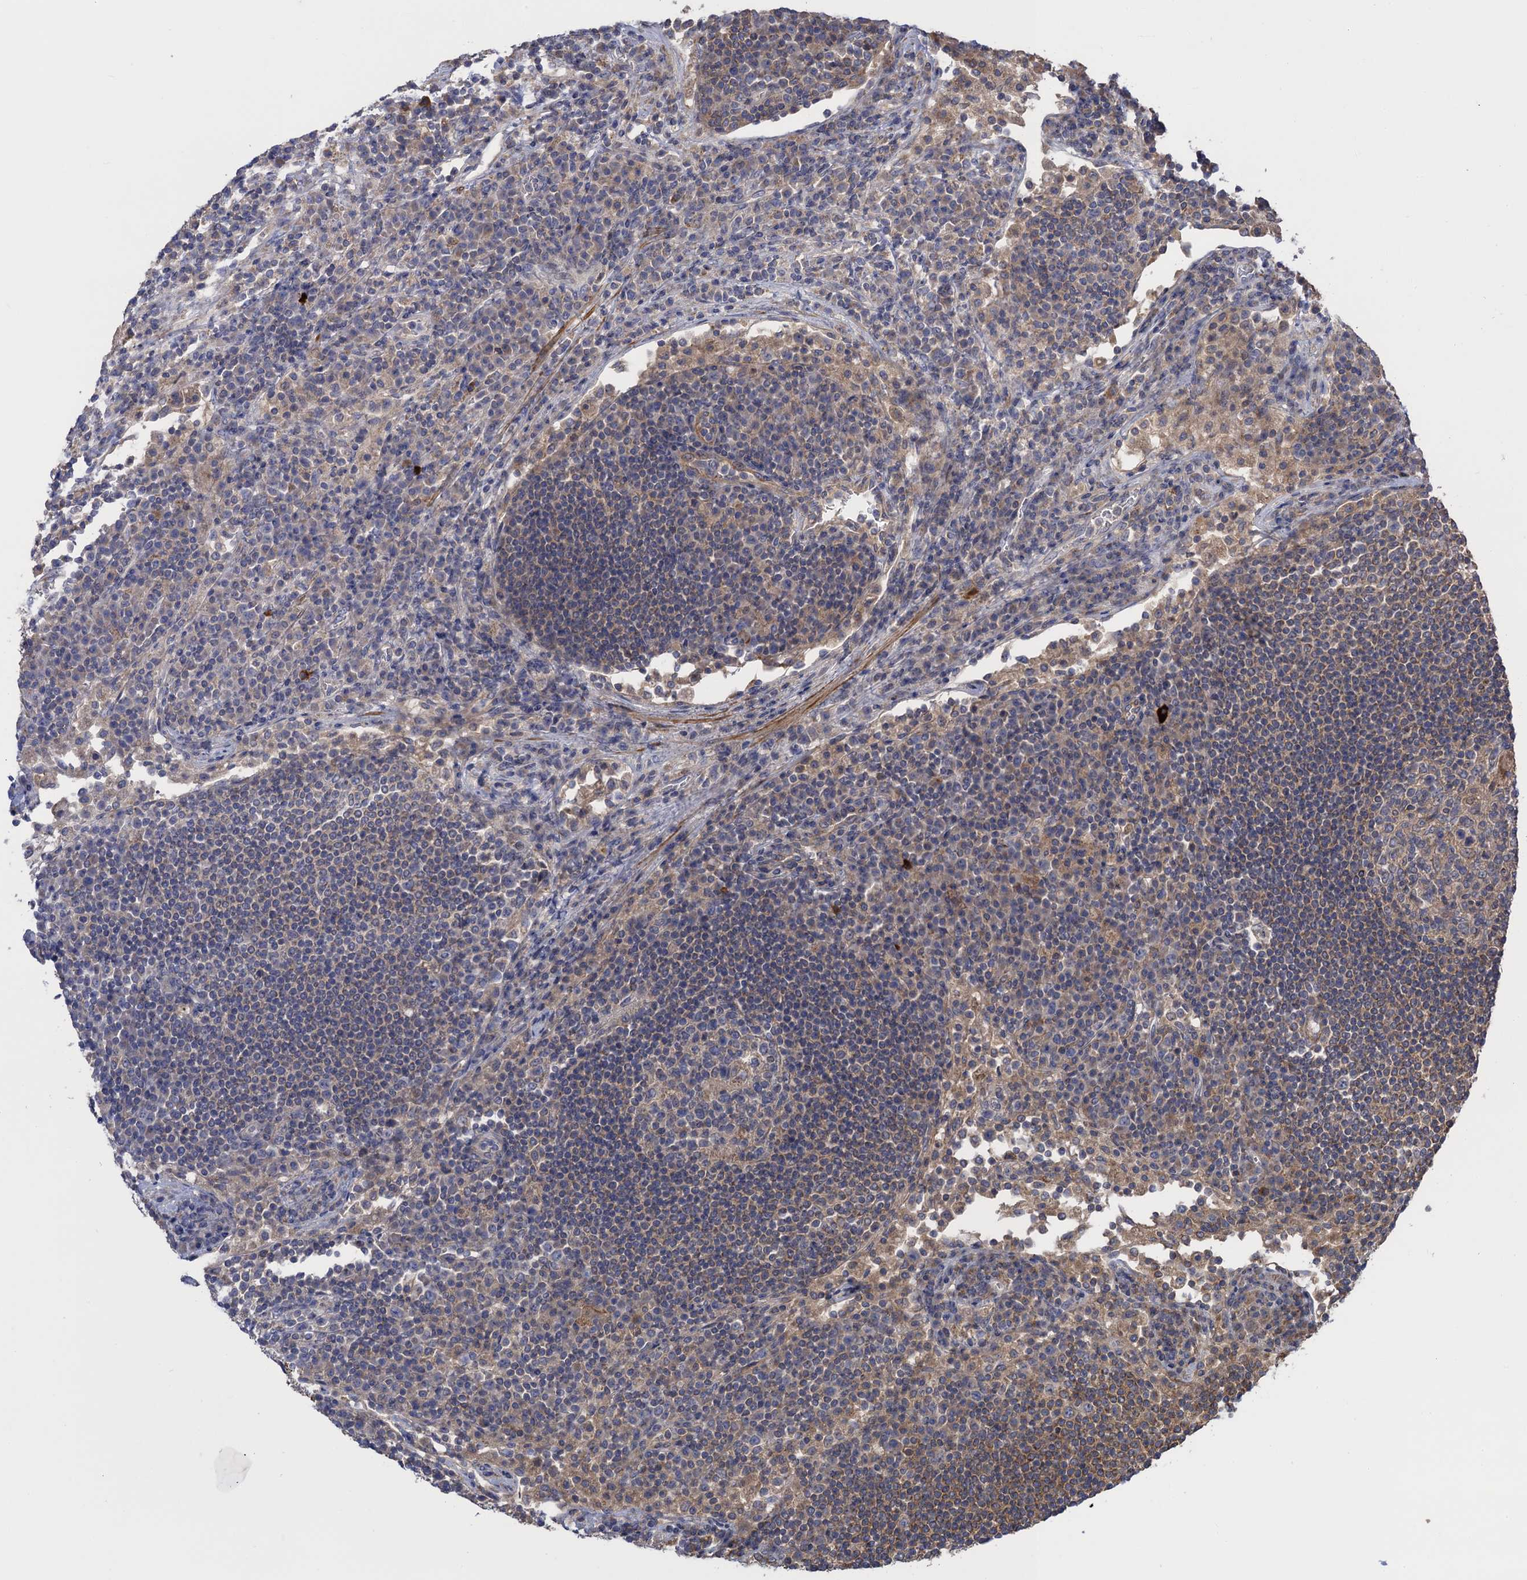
{"staining": {"intensity": "weak", "quantity": "25%-75%", "location": "cytoplasmic/membranous"}, "tissue": "lymph node", "cell_type": "Germinal center cells", "image_type": "normal", "snomed": [{"axis": "morphology", "description": "Normal tissue, NOS"}, {"axis": "topography", "description": "Lymph node"}], "caption": "A high-resolution micrograph shows immunohistochemistry (IHC) staining of normal lymph node, which shows weak cytoplasmic/membranous expression in approximately 25%-75% of germinal center cells.", "gene": "WDR88", "patient": {"sex": "female", "age": 53}}